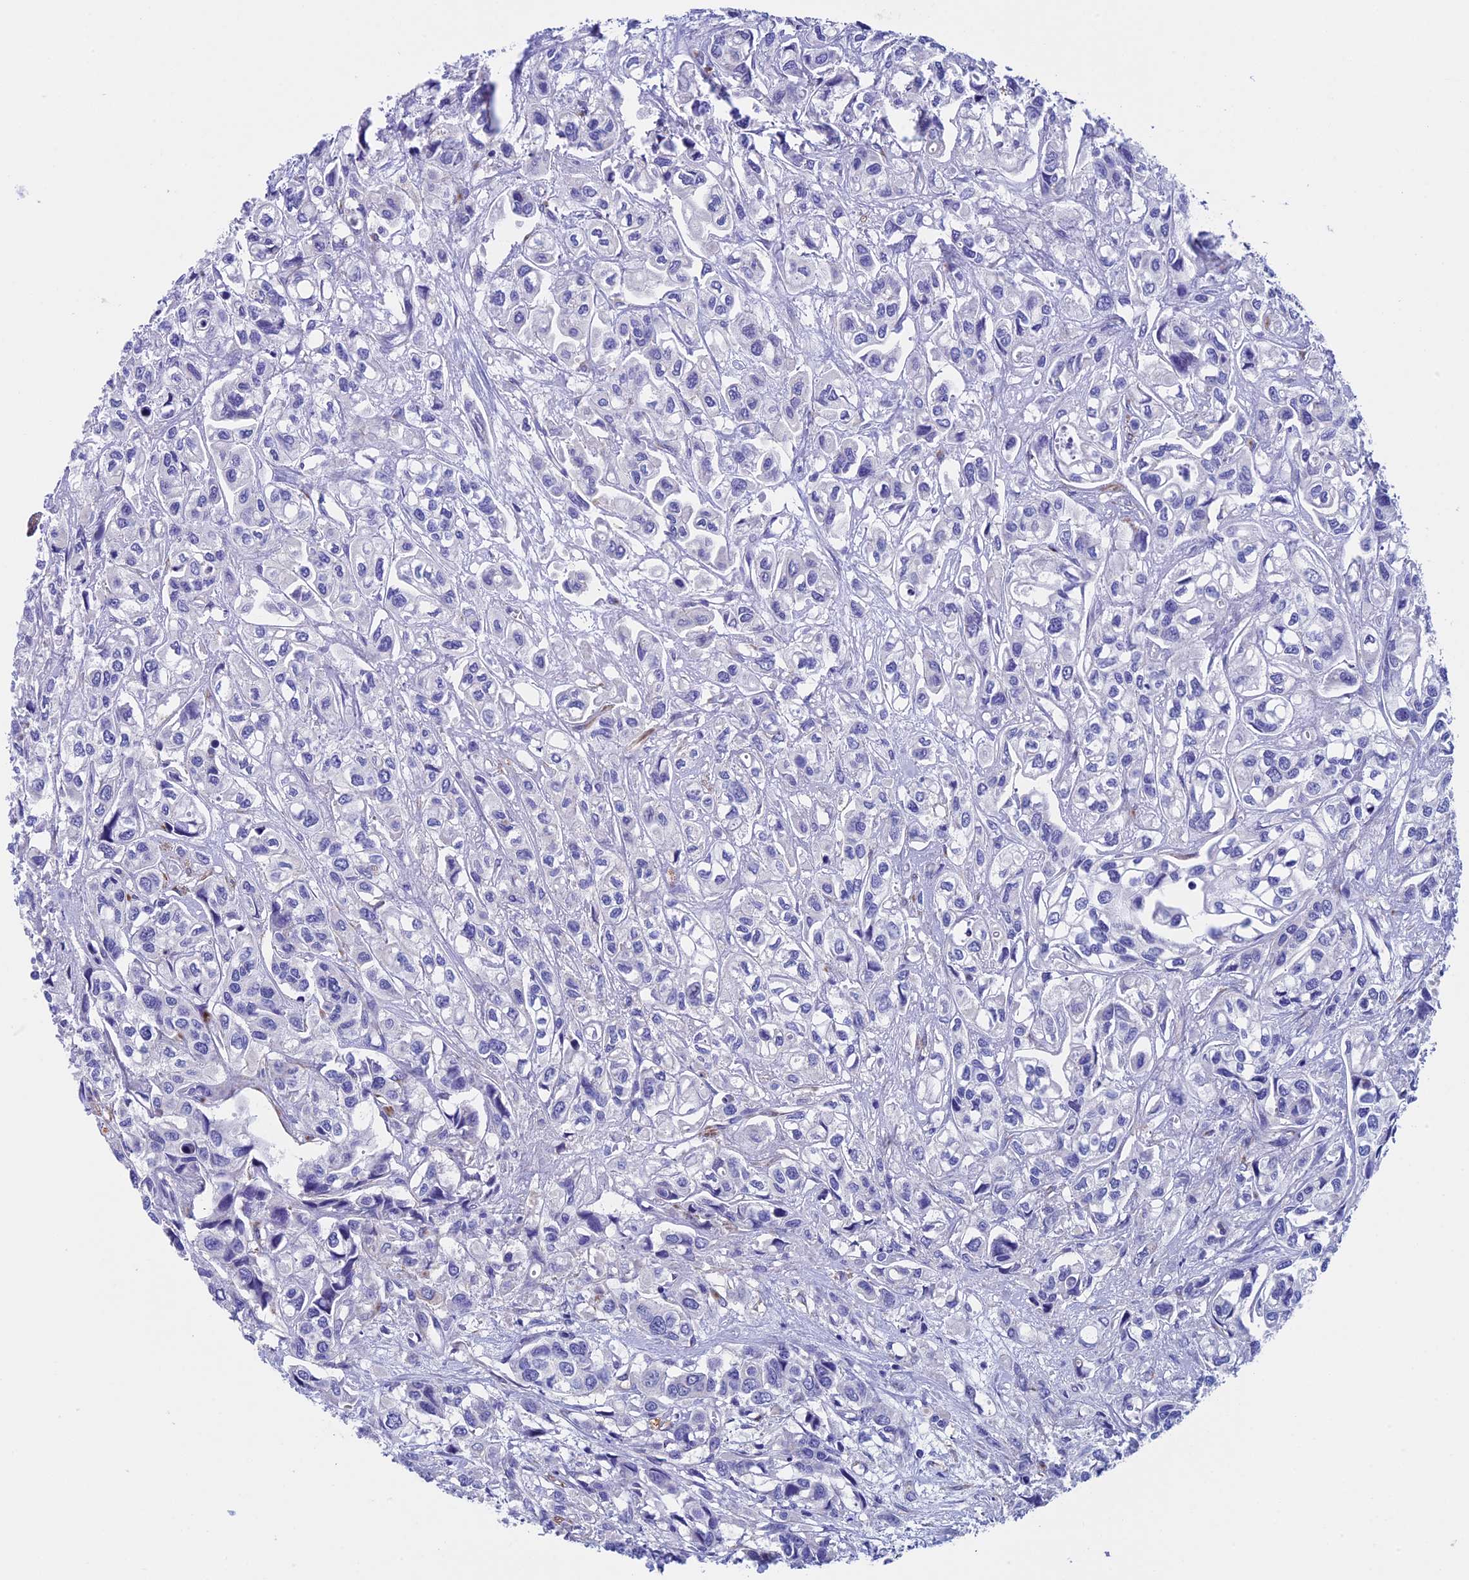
{"staining": {"intensity": "negative", "quantity": "none", "location": "none"}, "tissue": "urothelial cancer", "cell_type": "Tumor cells", "image_type": "cancer", "snomed": [{"axis": "morphology", "description": "Urothelial carcinoma, High grade"}, {"axis": "topography", "description": "Urinary bladder"}], "caption": "DAB immunohistochemical staining of urothelial cancer shows no significant positivity in tumor cells. (Brightfield microscopy of DAB immunohistochemistry (IHC) at high magnification).", "gene": "ADH7", "patient": {"sex": "male", "age": 67}}